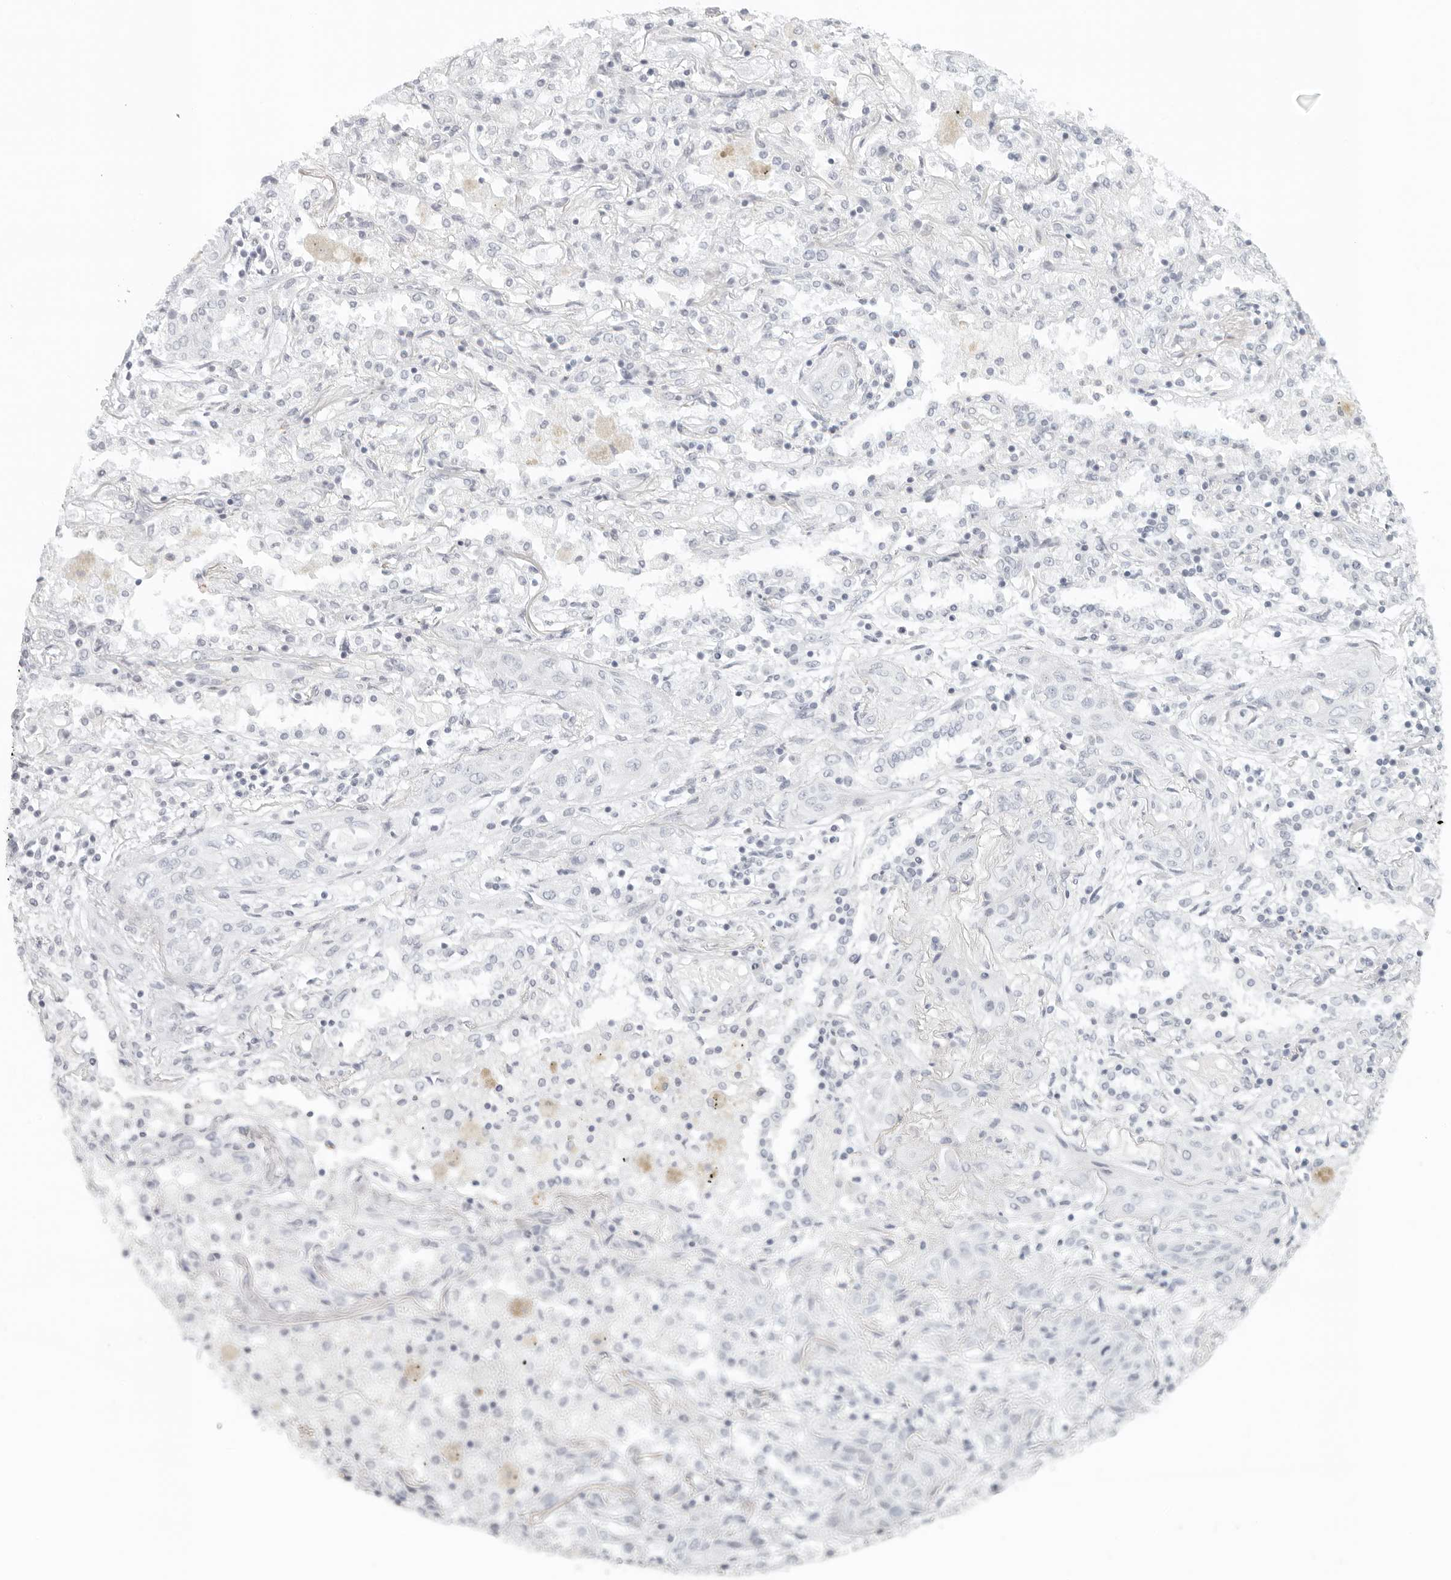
{"staining": {"intensity": "negative", "quantity": "none", "location": "none"}, "tissue": "lung cancer", "cell_type": "Tumor cells", "image_type": "cancer", "snomed": [{"axis": "morphology", "description": "Squamous cell carcinoma, NOS"}, {"axis": "topography", "description": "Lung"}], "caption": "Immunohistochemical staining of lung cancer demonstrates no significant expression in tumor cells.", "gene": "RPS6KC1", "patient": {"sex": "female", "age": 47}}